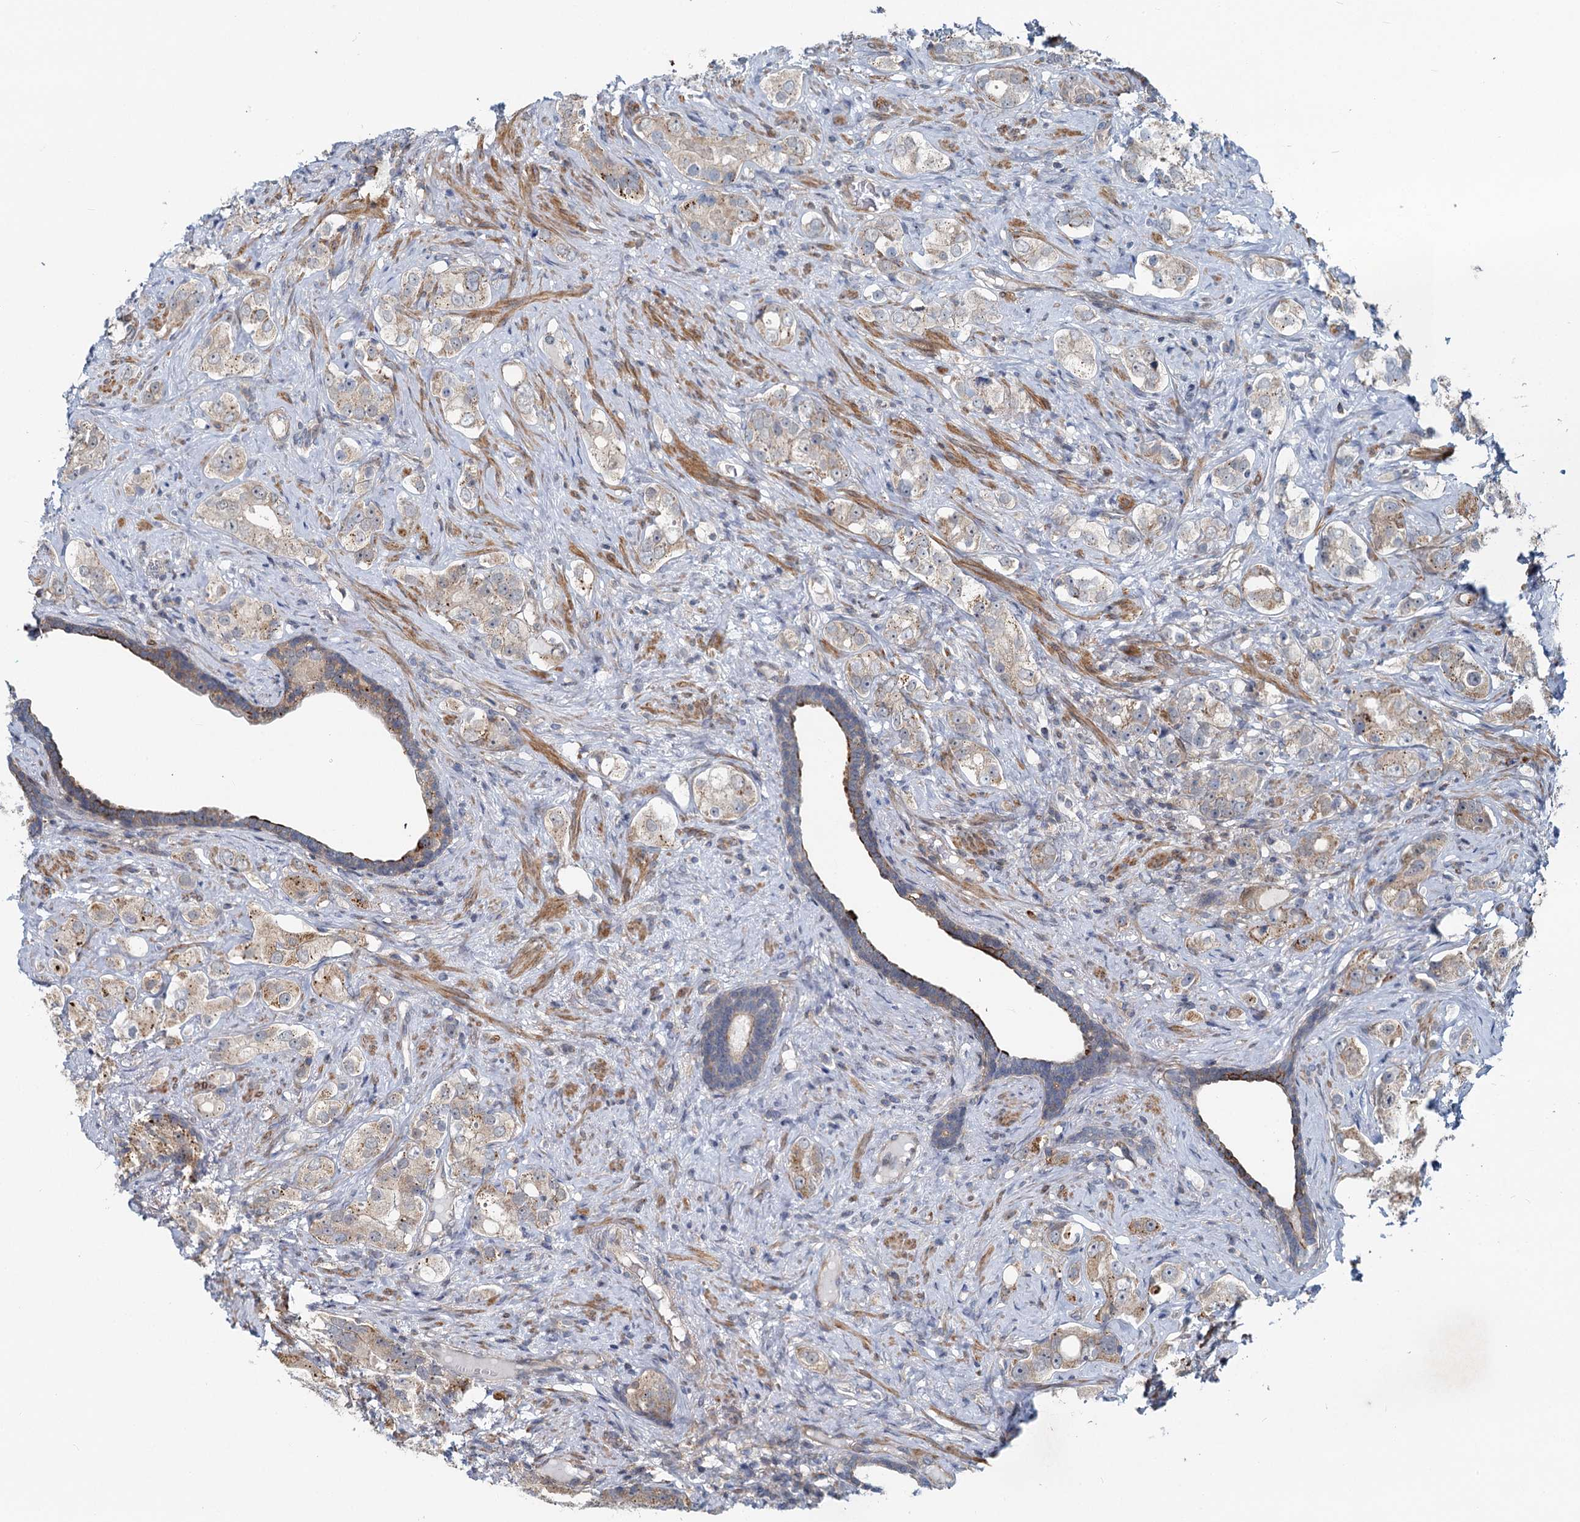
{"staining": {"intensity": "weak", "quantity": ">75%", "location": "cytoplasmic/membranous"}, "tissue": "prostate cancer", "cell_type": "Tumor cells", "image_type": "cancer", "snomed": [{"axis": "morphology", "description": "Adenocarcinoma, High grade"}, {"axis": "topography", "description": "Prostate"}], "caption": "This micrograph exhibits immunohistochemistry (IHC) staining of adenocarcinoma (high-grade) (prostate), with low weak cytoplasmic/membranous positivity in approximately >75% of tumor cells.", "gene": "ADCY2", "patient": {"sex": "male", "age": 63}}